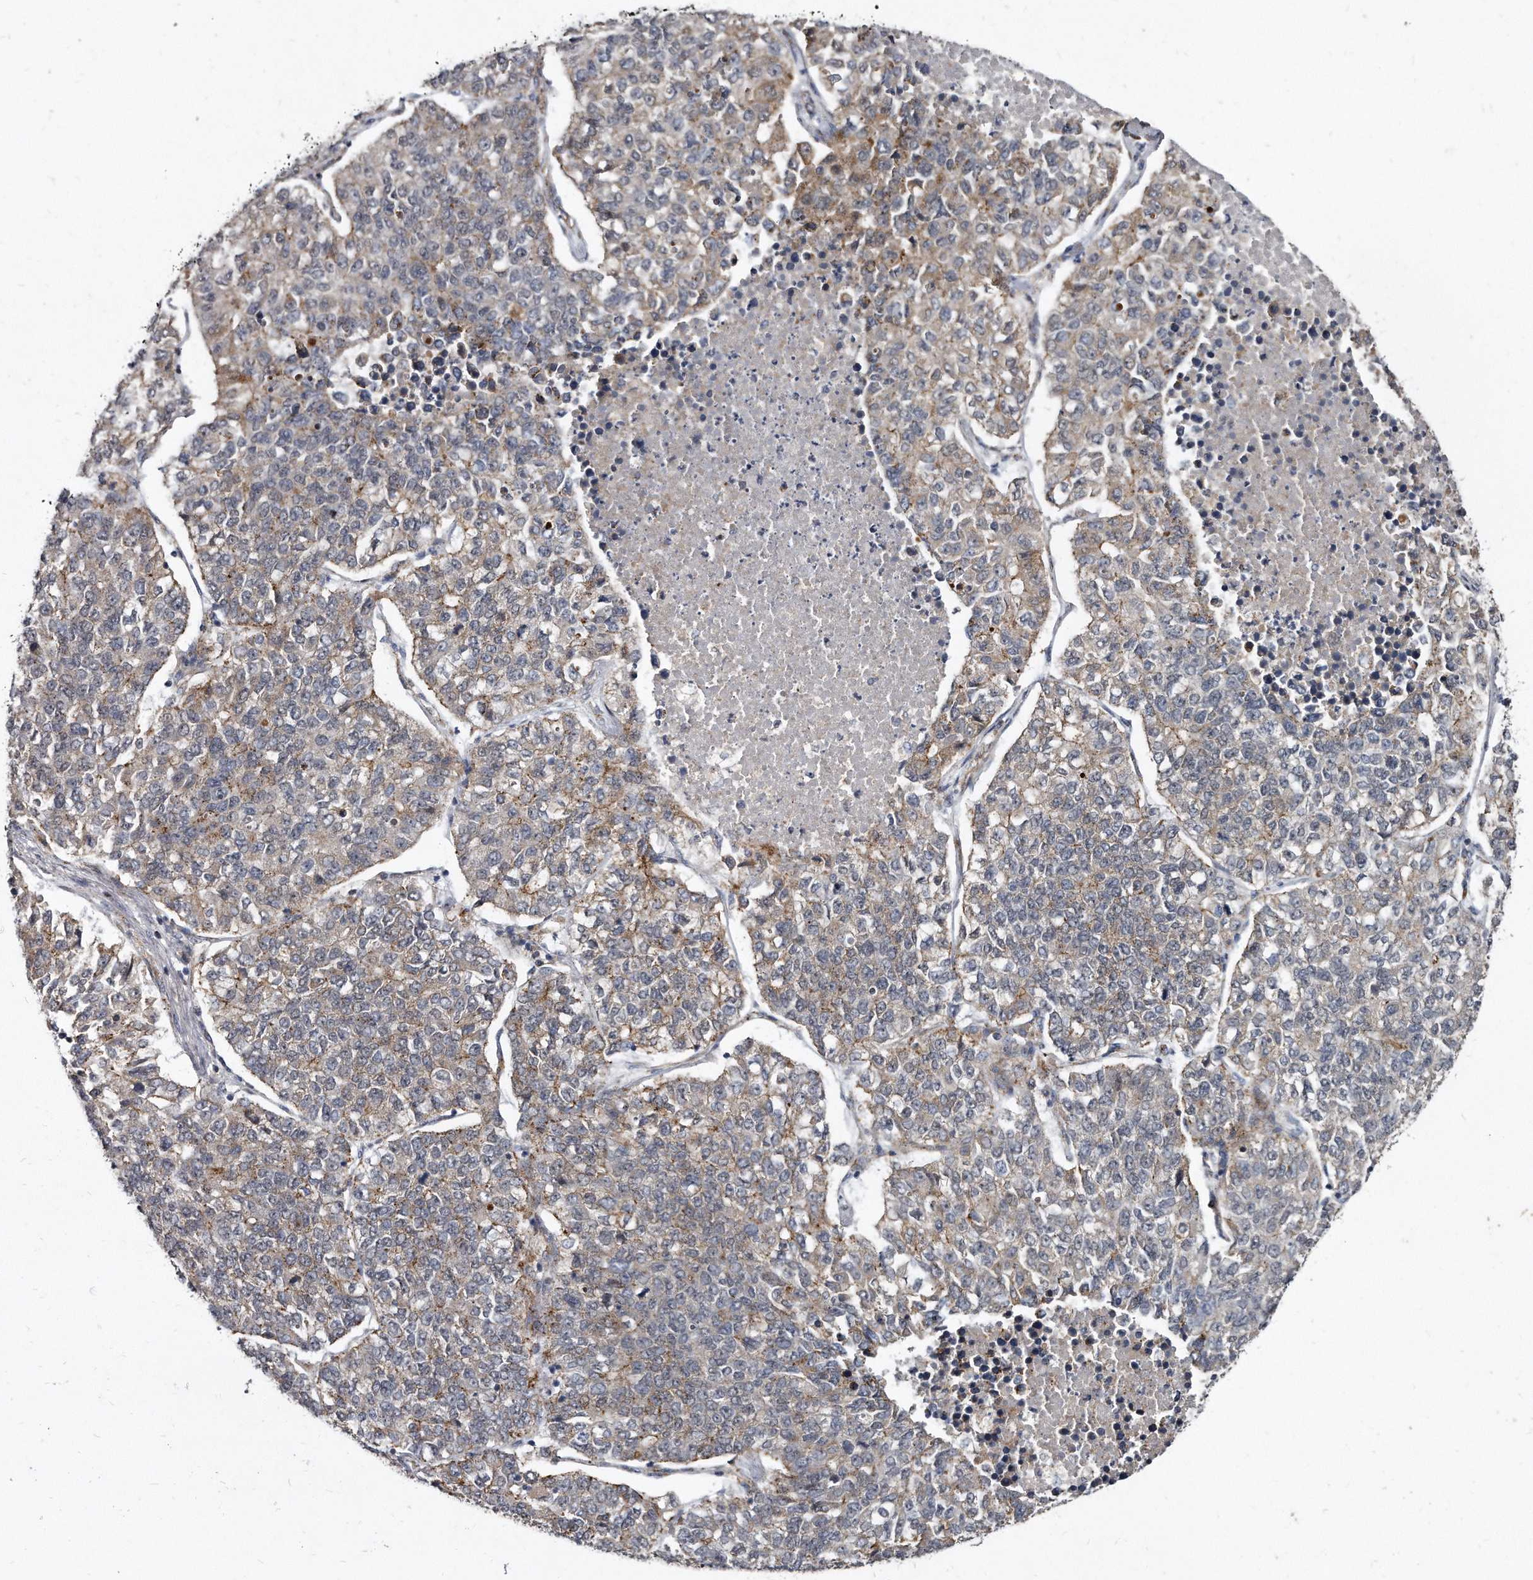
{"staining": {"intensity": "moderate", "quantity": "25%-75%", "location": "cytoplasmic/membranous"}, "tissue": "lung cancer", "cell_type": "Tumor cells", "image_type": "cancer", "snomed": [{"axis": "morphology", "description": "Adenocarcinoma, NOS"}, {"axis": "topography", "description": "Lung"}], "caption": "This micrograph displays immunohistochemistry (IHC) staining of adenocarcinoma (lung), with medium moderate cytoplasmic/membranous expression in about 25%-75% of tumor cells.", "gene": "KLHDC3", "patient": {"sex": "male", "age": 49}}